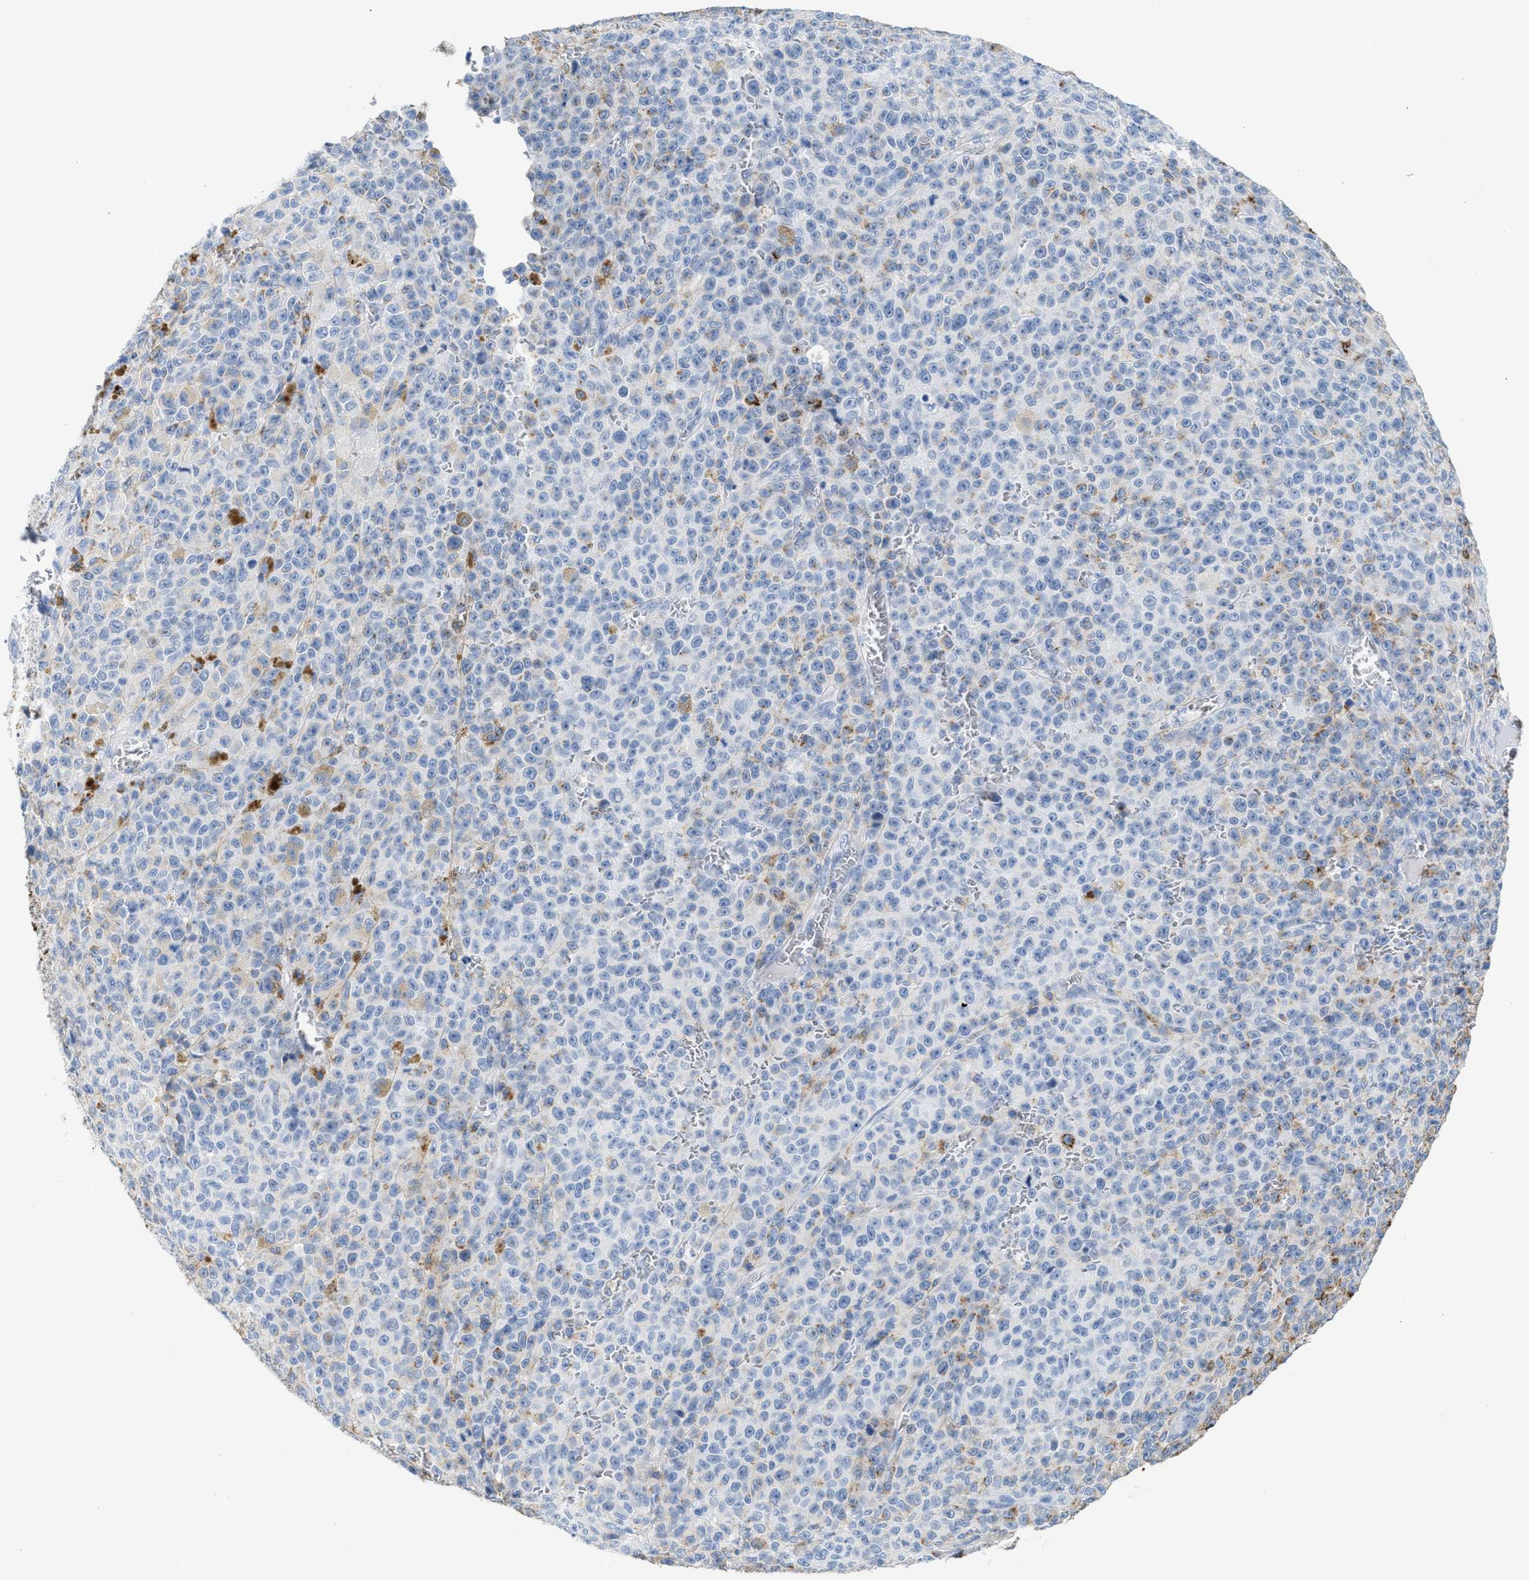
{"staining": {"intensity": "negative", "quantity": "none", "location": "none"}, "tissue": "melanoma", "cell_type": "Tumor cells", "image_type": "cancer", "snomed": [{"axis": "morphology", "description": "Malignant melanoma, NOS"}, {"axis": "topography", "description": "Skin"}], "caption": "Tumor cells are negative for protein expression in human malignant melanoma.", "gene": "TNR", "patient": {"sex": "female", "age": 82}}